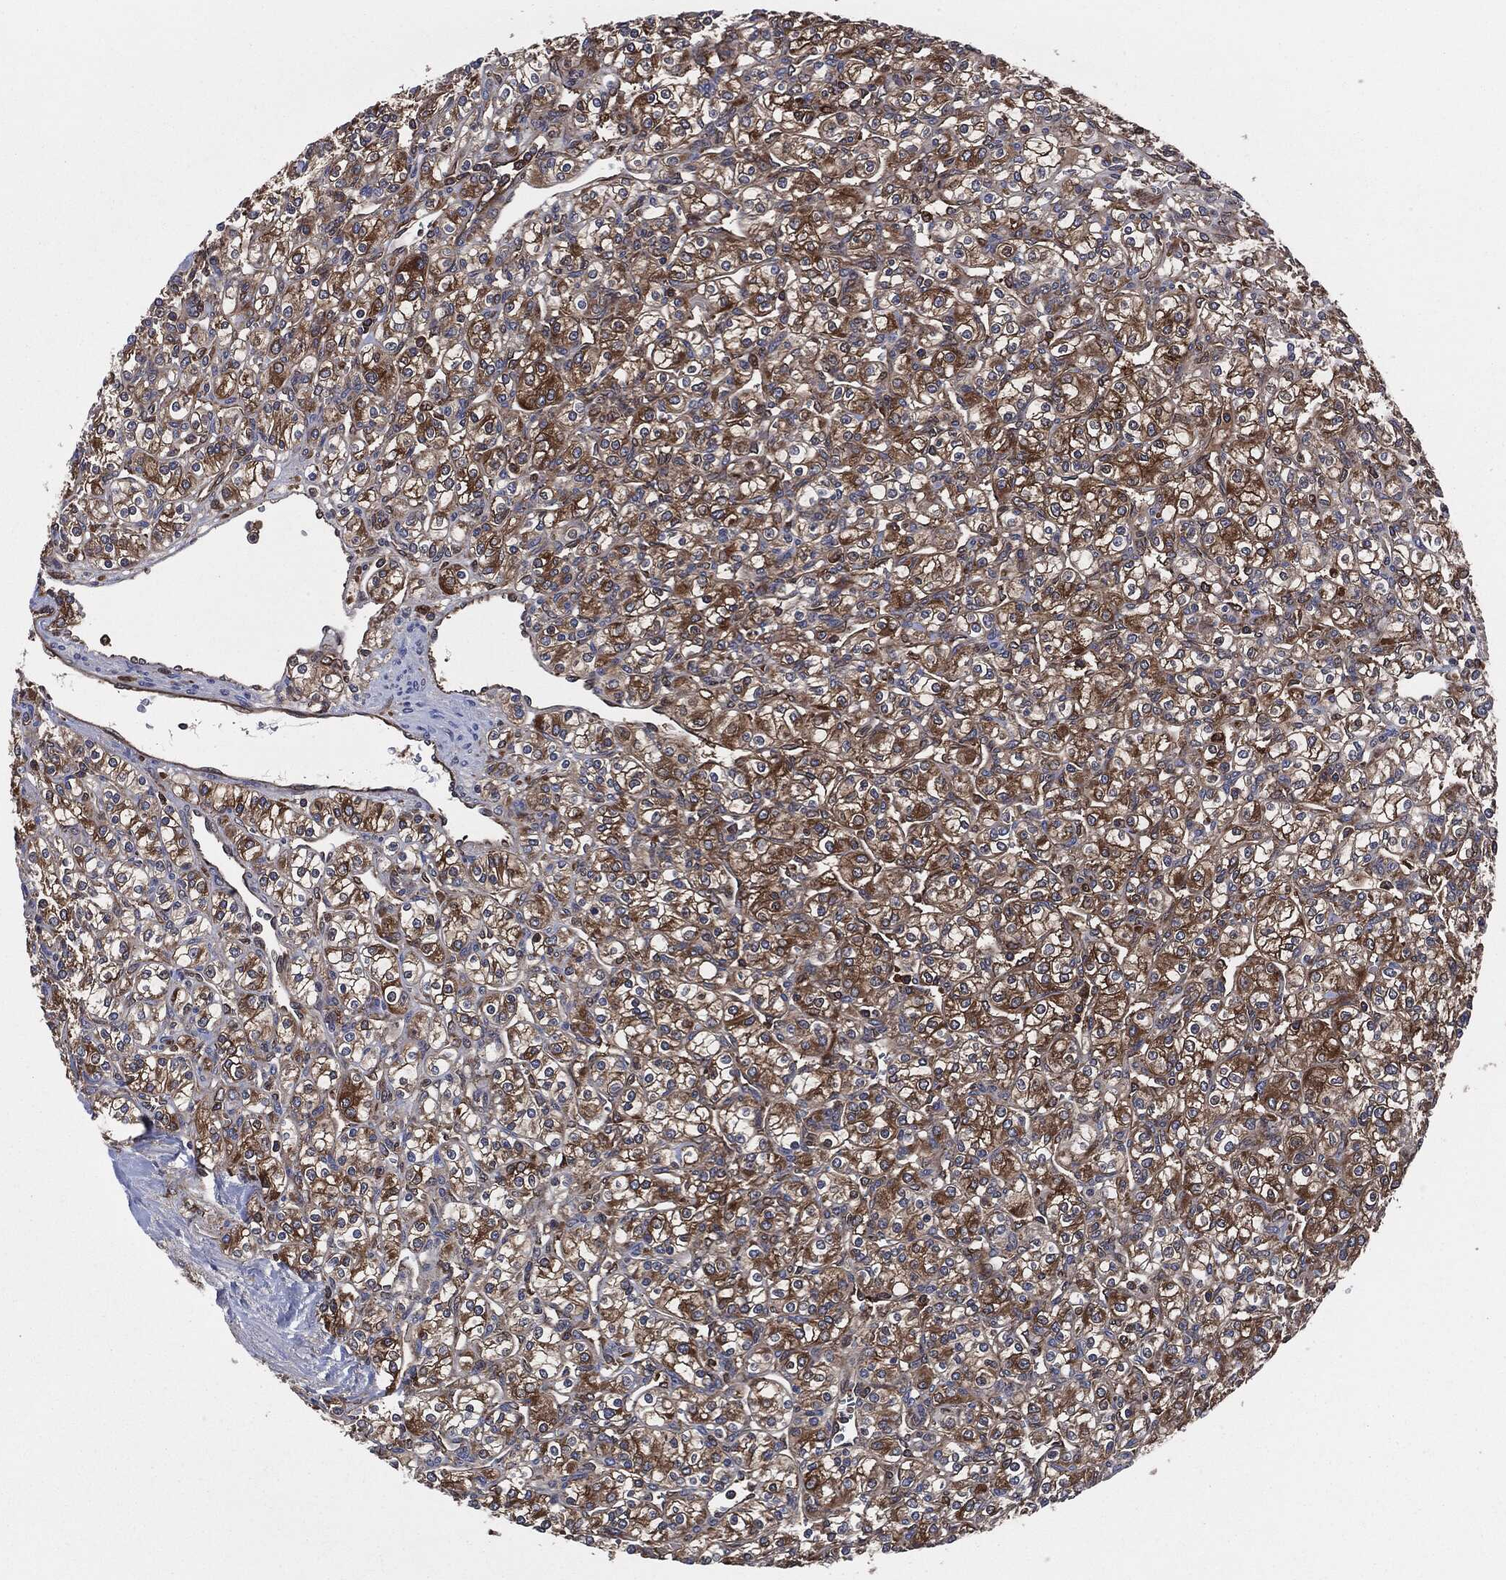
{"staining": {"intensity": "moderate", "quantity": ">75%", "location": "cytoplasmic/membranous"}, "tissue": "renal cancer", "cell_type": "Tumor cells", "image_type": "cancer", "snomed": [{"axis": "morphology", "description": "Adenocarcinoma, NOS"}, {"axis": "topography", "description": "Kidney"}], "caption": "IHC of renal adenocarcinoma exhibits medium levels of moderate cytoplasmic/membranous staining in about >75% of tumor cells. The staining was performed using DAB, with brown indicating positive protein expression. Nuclei are stained blue with hematoxylin.", "gene": "XPNPEP1", "patient": {"sex": "male", "age": 77}}